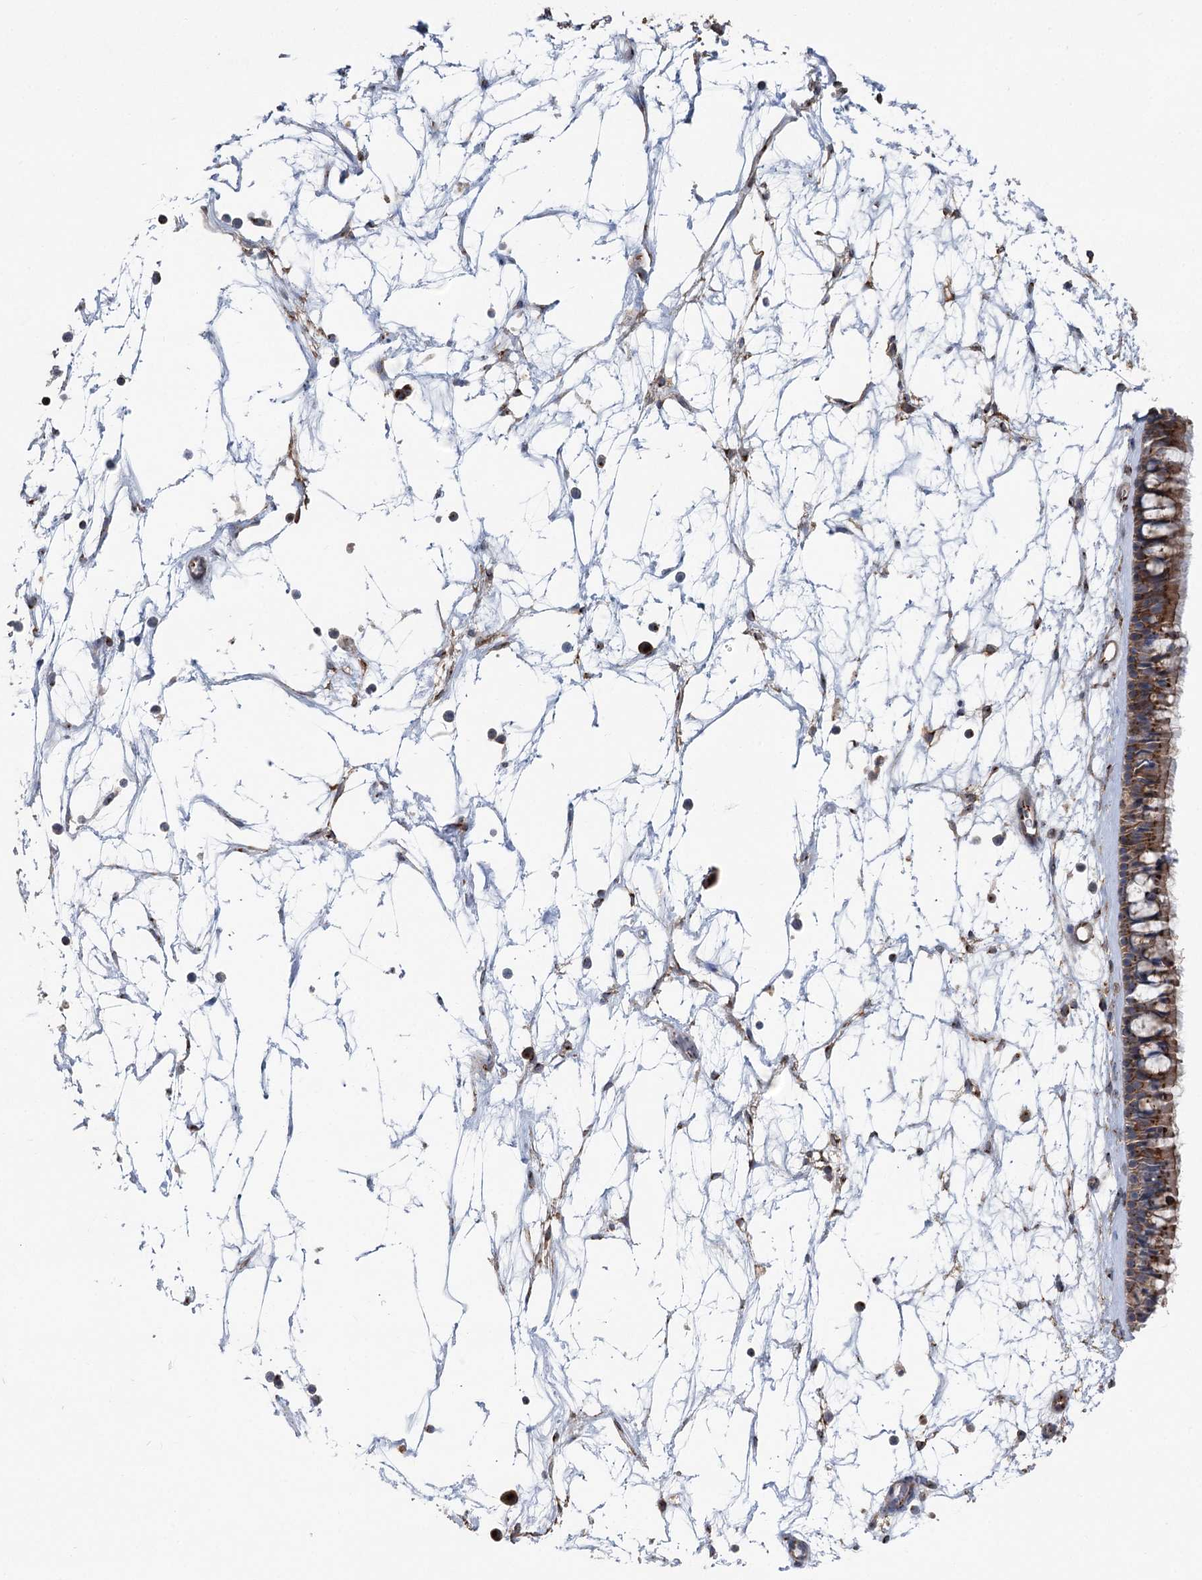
{"staining": {"intensity": "moderate", "quantity": ">75%", "location": "cytoplasmic/membranous"}, "tissue": "nasopharynx", "cell_type": "Respiratory epithelial cells", "image_type": "normal", "snomed": [{"axis": "morphology", "description": "Normal tissue, NOS"}, {"axis": "topography", "description": "Nasopharynx"}], "caption": "Unremarkable nasopharynx shows moderate cytoplasmic/membranous positivity in about >75% of respiratory epithelial cells.", "gene": "ITIH5", "patient": {"sex": "male", "age": 64}}